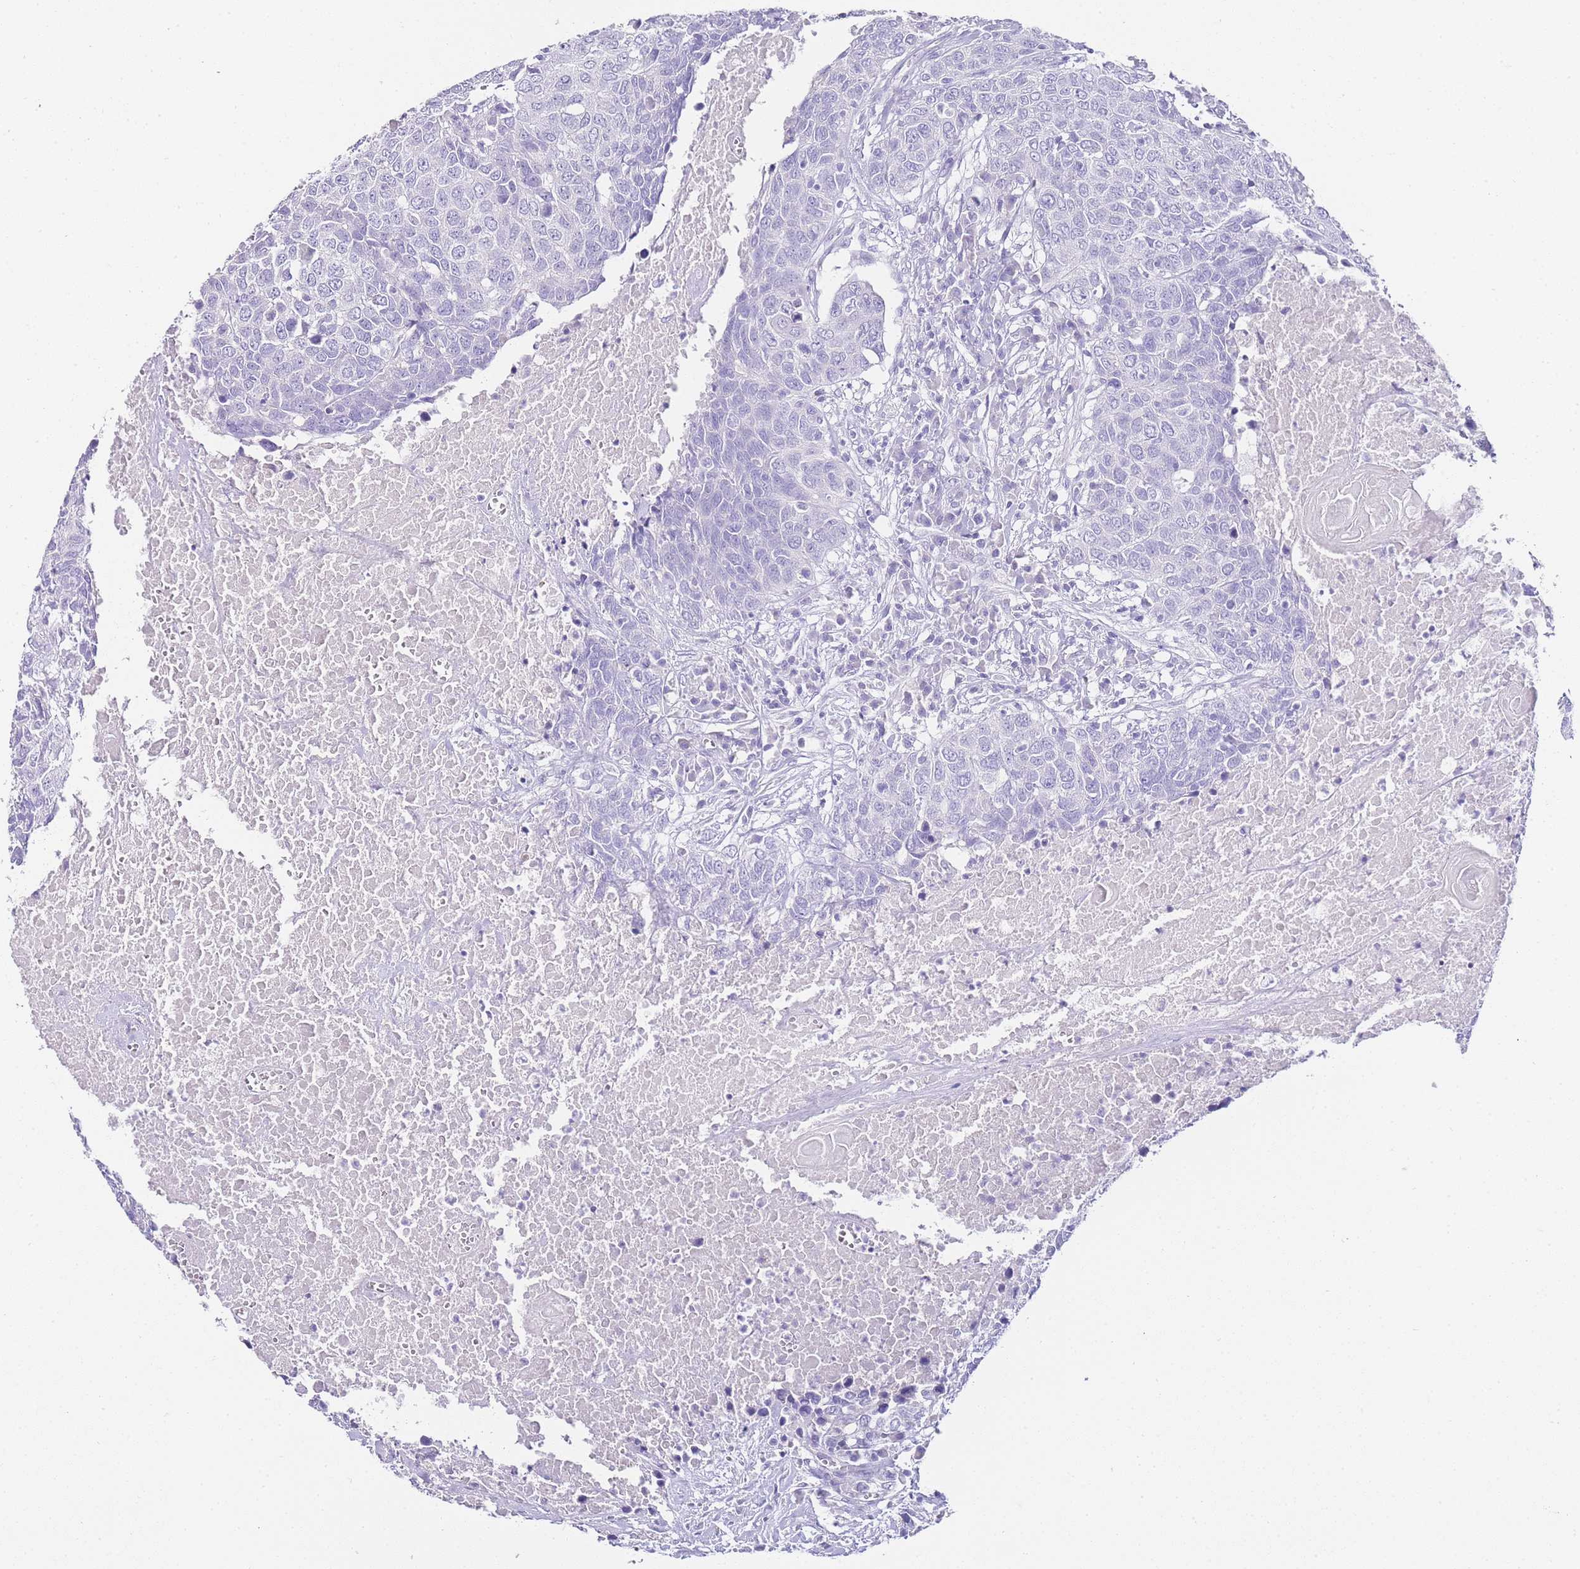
{"staining": {"intensity": "negative", "quantity": "none", "location": "none"}, "tissue": "head and neck cancer", "cell_type": "Tumor cells", "image_type": "cancer", "snomed": [{"axis": "morphology", "description": "Squamous cell carcinoma, NOS"}, {"axis": "topography", "description": "Head-Neck"}], "caption": "Head and neck cancer (squamous cell carcinoma) stained for a protein using IHC demonstrates no staining tumor cells.", "gene": "DPP4", "patient": {"sex": "male", "age": 66}}